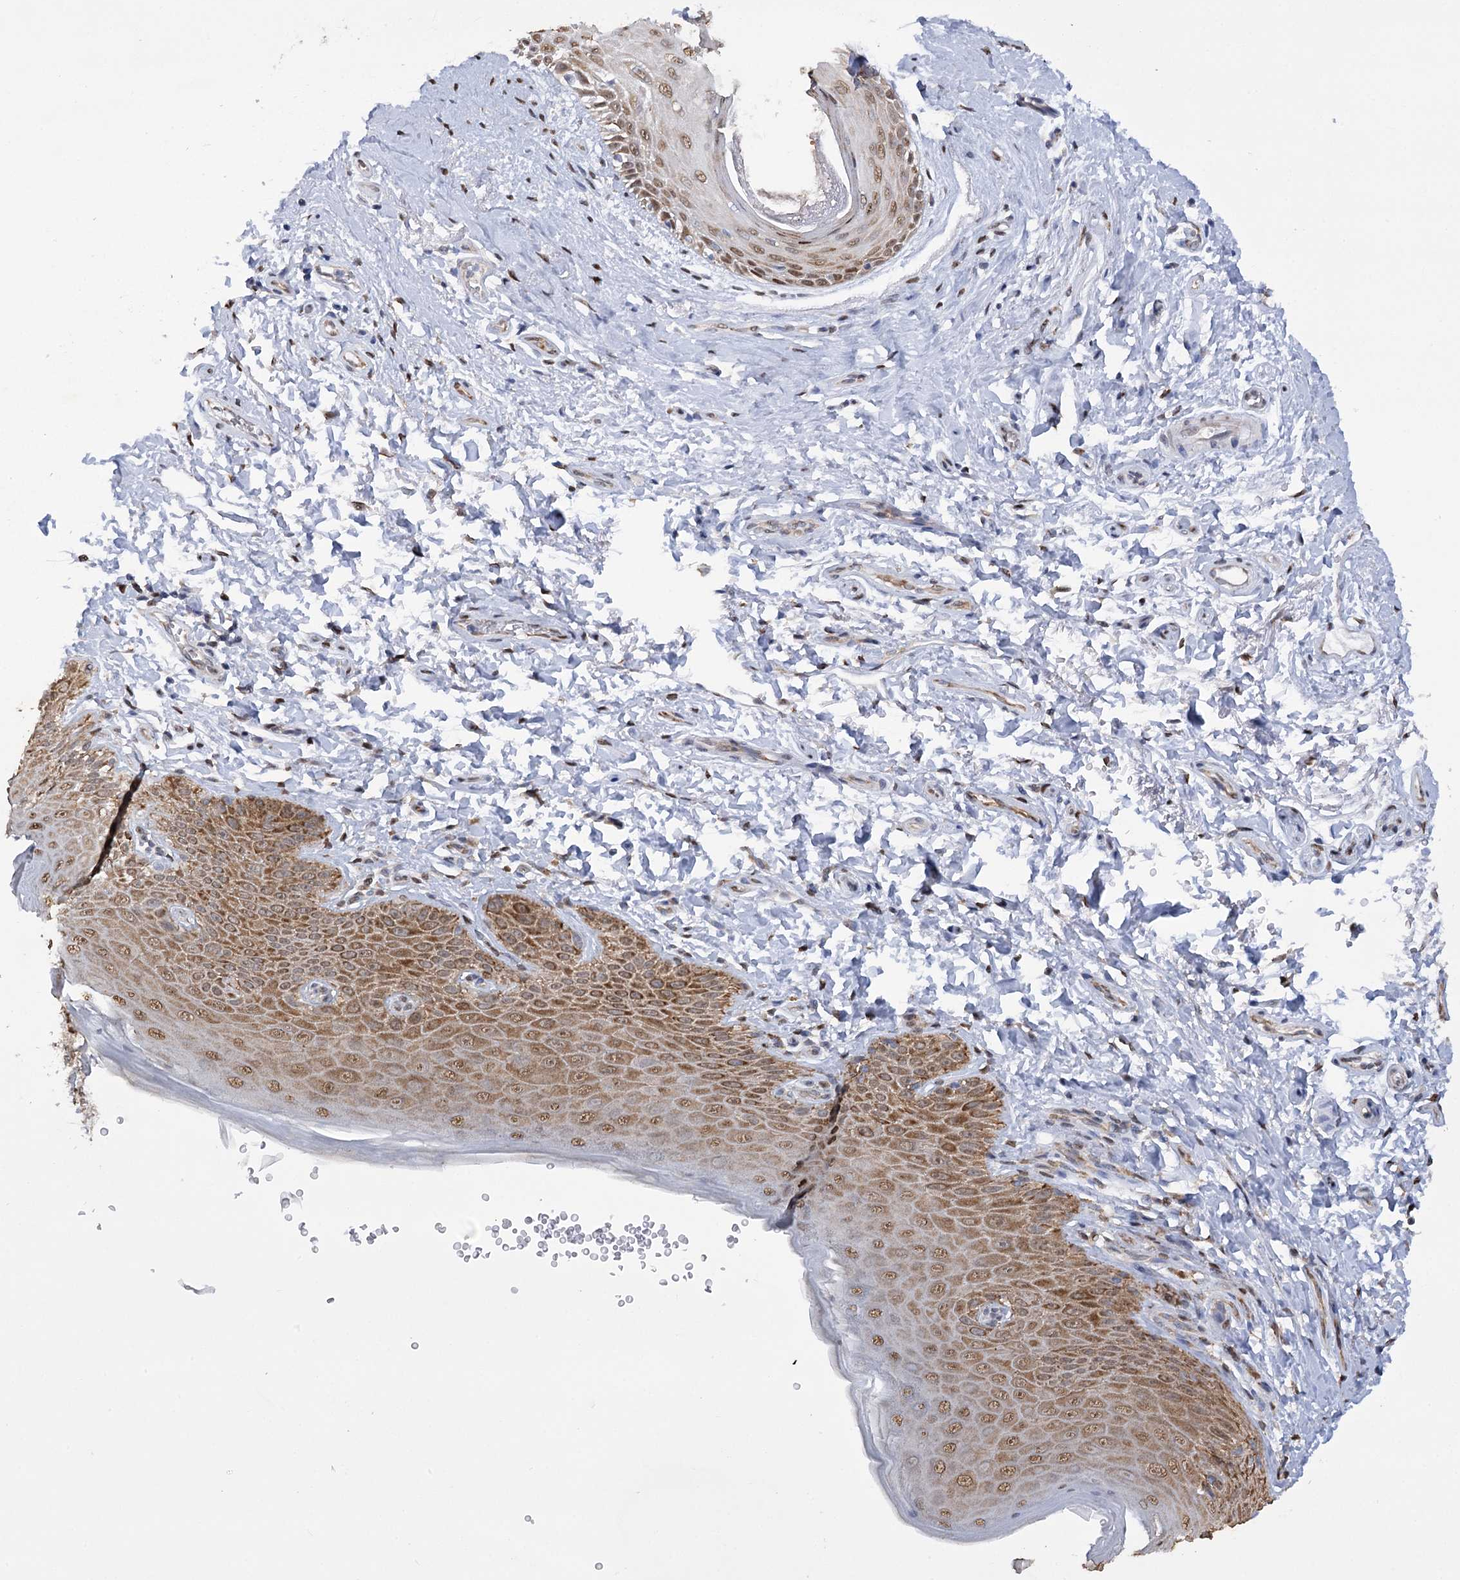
{"staining": {"intensity": "strong", "quantity": ">75%", "location": "cytoplasmic/membranous,nuclear"}, "tissue": "skin", "cell_type": "Epidermal cells", "image_type": "normal", "snomed": [{"axis": "morphology", "description": "Normal tissue, NOS"}, {"axis": "topography", "description": "Anal"}], "caption": "Immunohistochemical staining of unremarkable skin reveals >75% levels of strong cytoplasmic/membranous,nuclear protein expression in approximately >75% of epidermal cells.", "gene": "NFU1", "patient": {"sex": "male", "age": 44}}